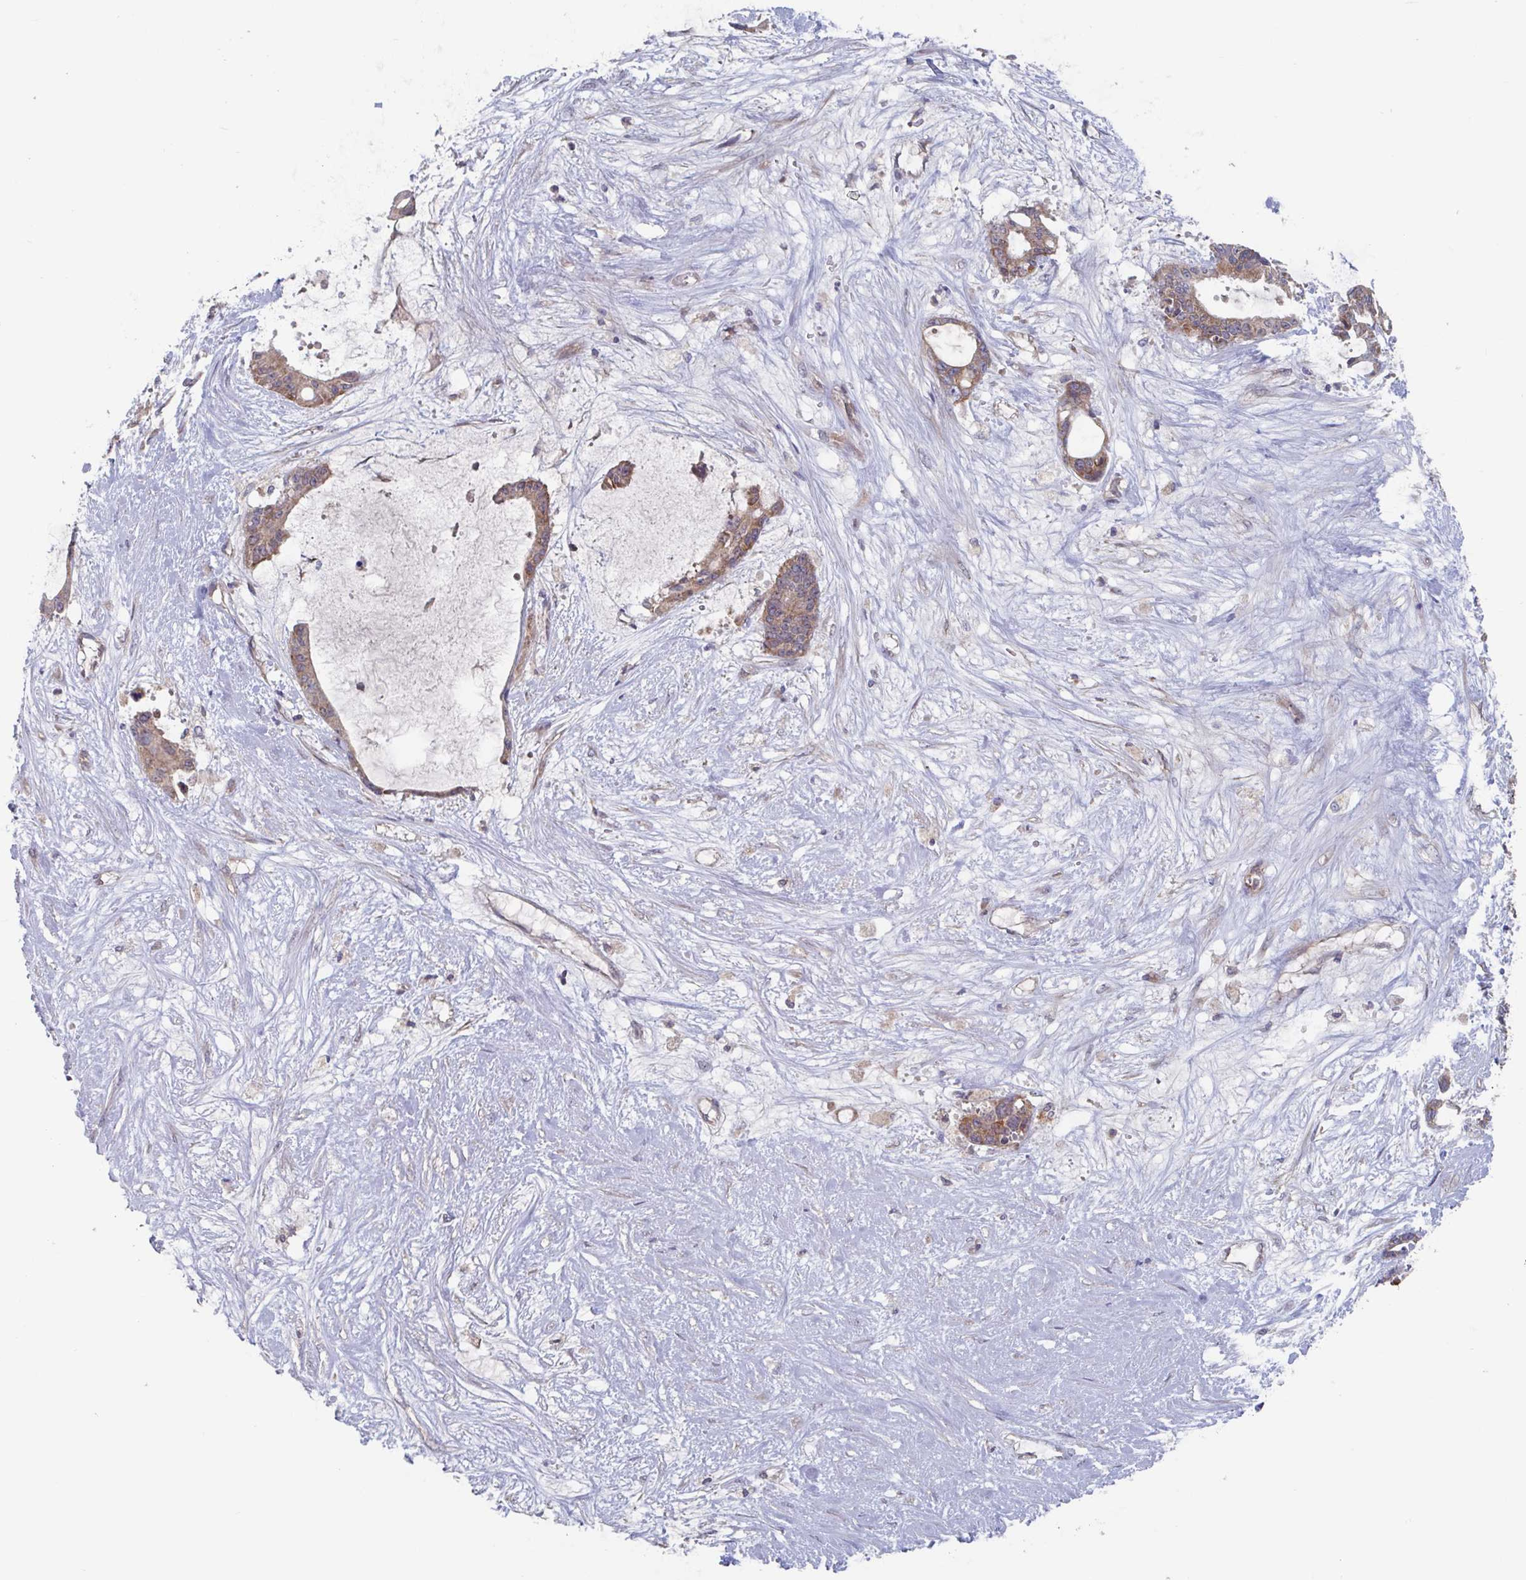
{"staining": {"intensity": "moderate", "quantity": ">75%", "location": "cytoplasmic/membranous"}, "tissue": "liver cancer", "cell_type": "Tumor cells", "image_type": "cancer", "snomed": [{"axis": "morphology", "description": "Normal tissue, NOS"}, {"axis": "morphology", "description": "Cholangiocarcinoma"}, {"axis": "topography", "description": "Liver"}, {"axis": "topography", "description": "Peripheral nerve tissue"}], "caption": "IHC of liver cholangiocarcinoma displays medium levels of moderate cytoplasmic/membranous staining in approximately >75% of tumor cells.", "gene": "SURF1", "patient": {"sex": "female", "age": 73}}